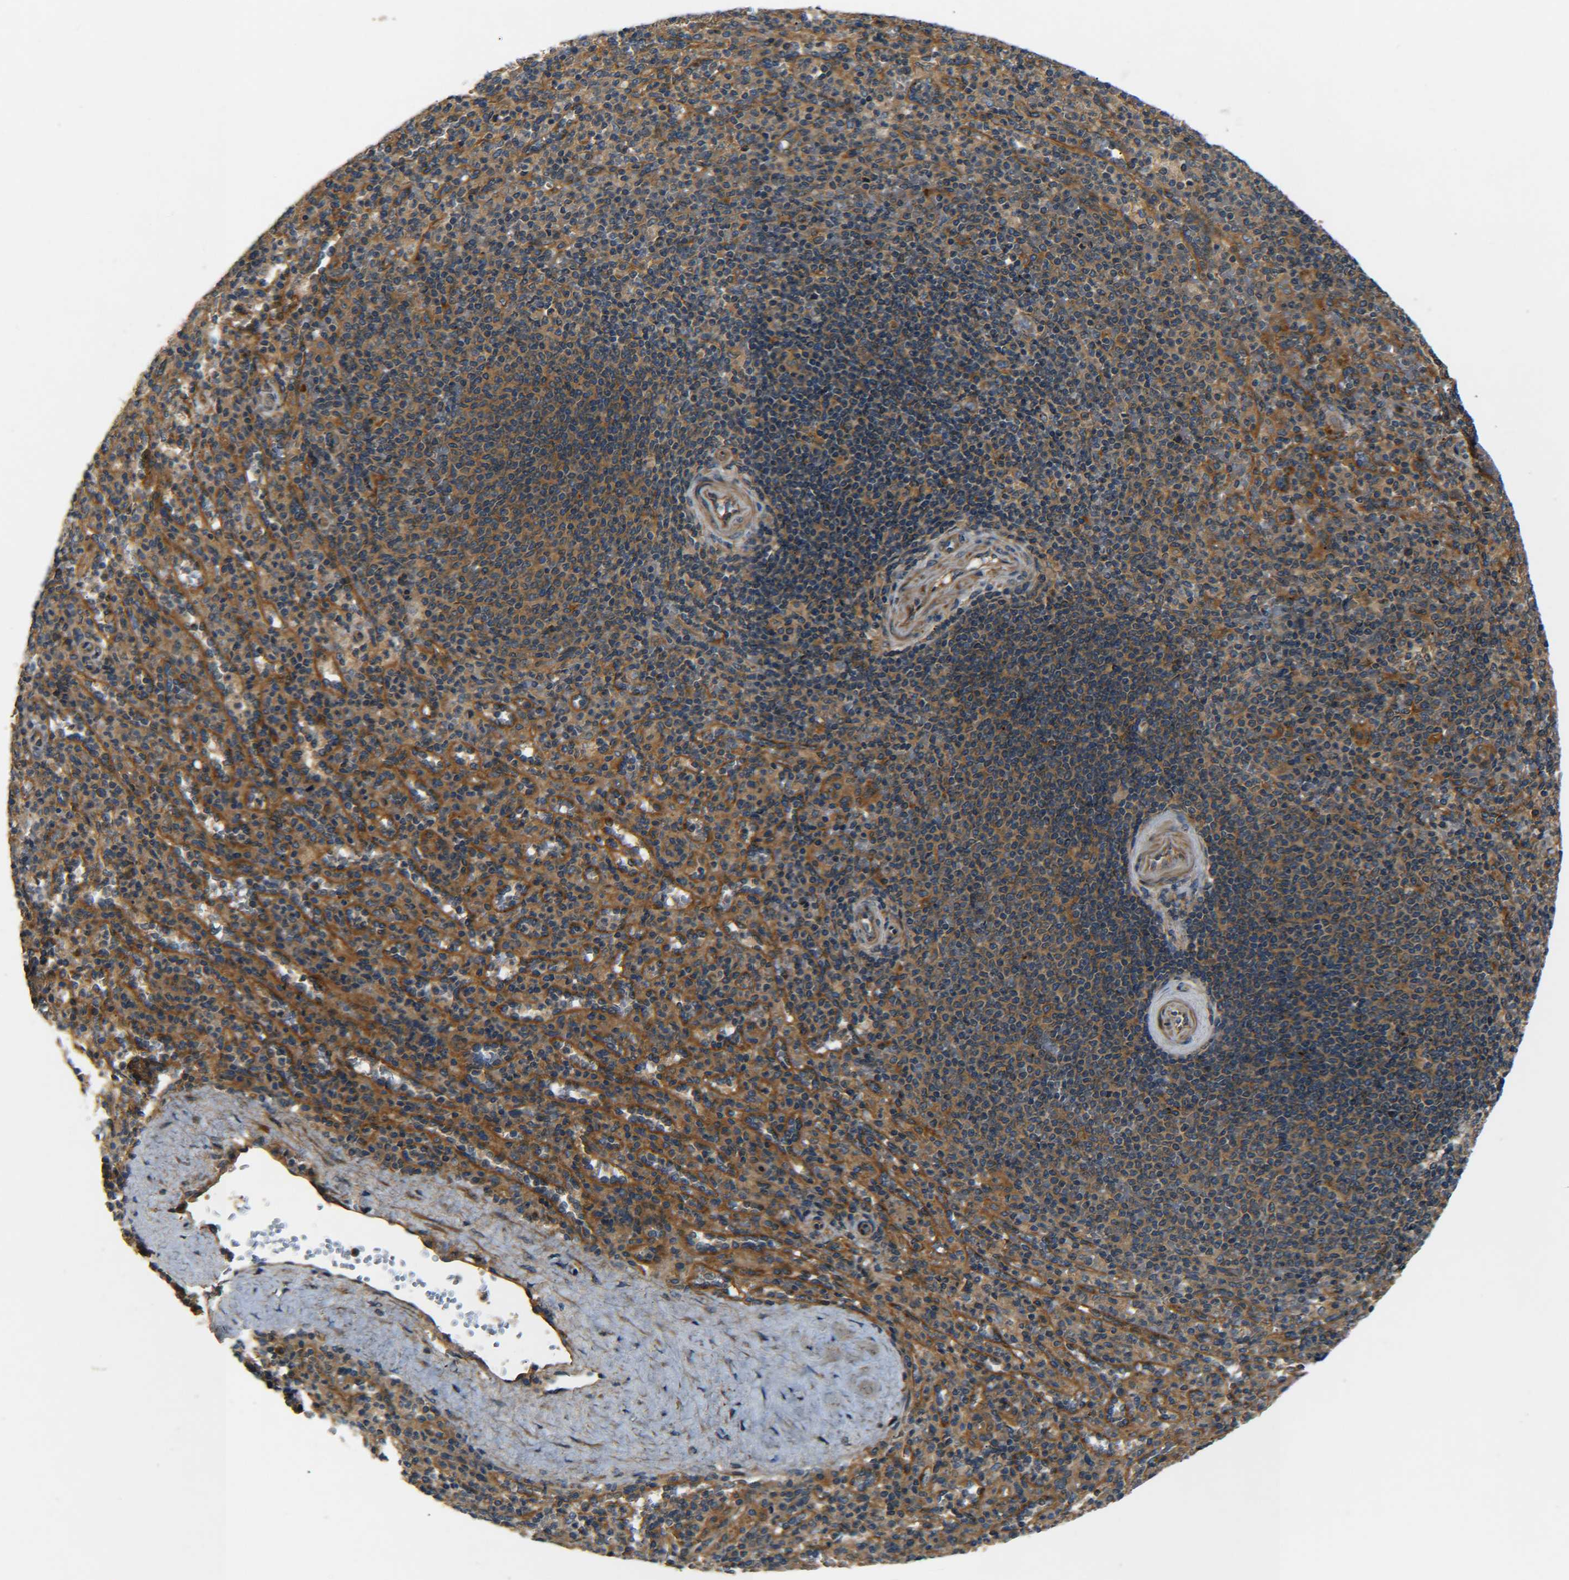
{"staining": {"intensity": "moderate", "quantity": ">75%", "location": "cytoplasmic/membranous"}, "tissue": "spleen", "cell_type": "Cells in red pulp", "image_type": "normal", "snomed": [{"axis": "morphology", "description": "Normal tissue, NOS"}, {"axis": "topography", "description": "Spleen"}], "caption": "An image of human spleen stained for a protein demonstrates moderate cytoplasmic/membranous brown staining in cells in red pulp. Immunohistochemistry (ihc) stains the protein in brown and the nuclei are stained blue.", "gene": "LRCH3", "patient": {"sex": "male", "age": 36}}